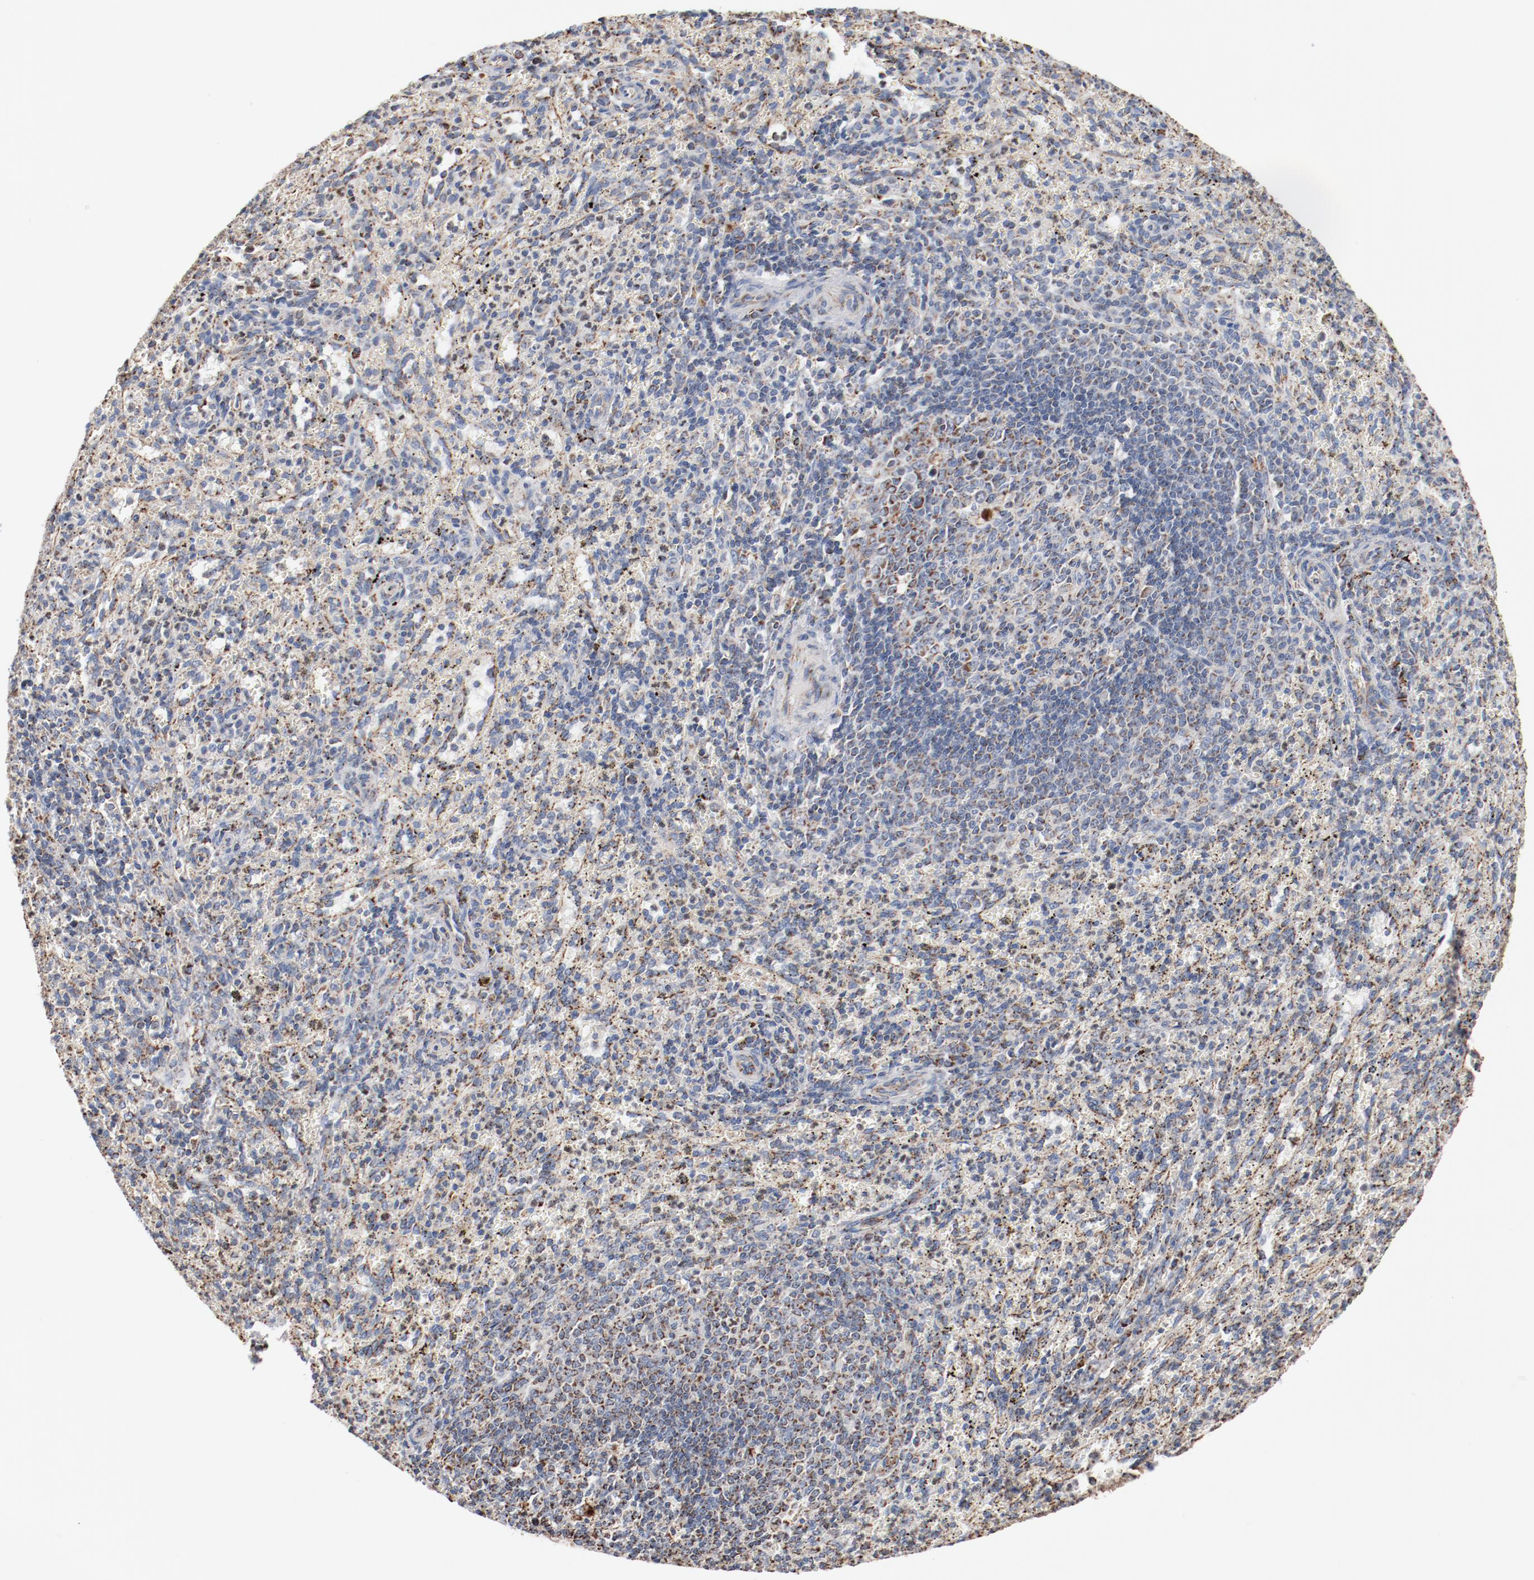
{"staining": {"intensity": "moderate", "quantity": "25%-75%", "location": "cytoplasmic/membranous"}, "tissue": "spleen", "cell_type": "Cells in red pulp", "image_type": "normal", "snomed": [{"axis": "morphology", "description": "Normal tissue, NOS"}, {"axis": "topography", "description": "Spleen"}], "caption": "Immunohistochemistry photomicrograph of benign spleen: spleen stained using immunohistochemistry (IHC) reveals medium levels of moderate protein expression localized specifically in the cytoplasmic/membranous of cells in red pulp, appearing as a cytoplasmic/membranous brown color.", "gene": "NDUFS4", "patient": {"sex": "female", "age": 10}}